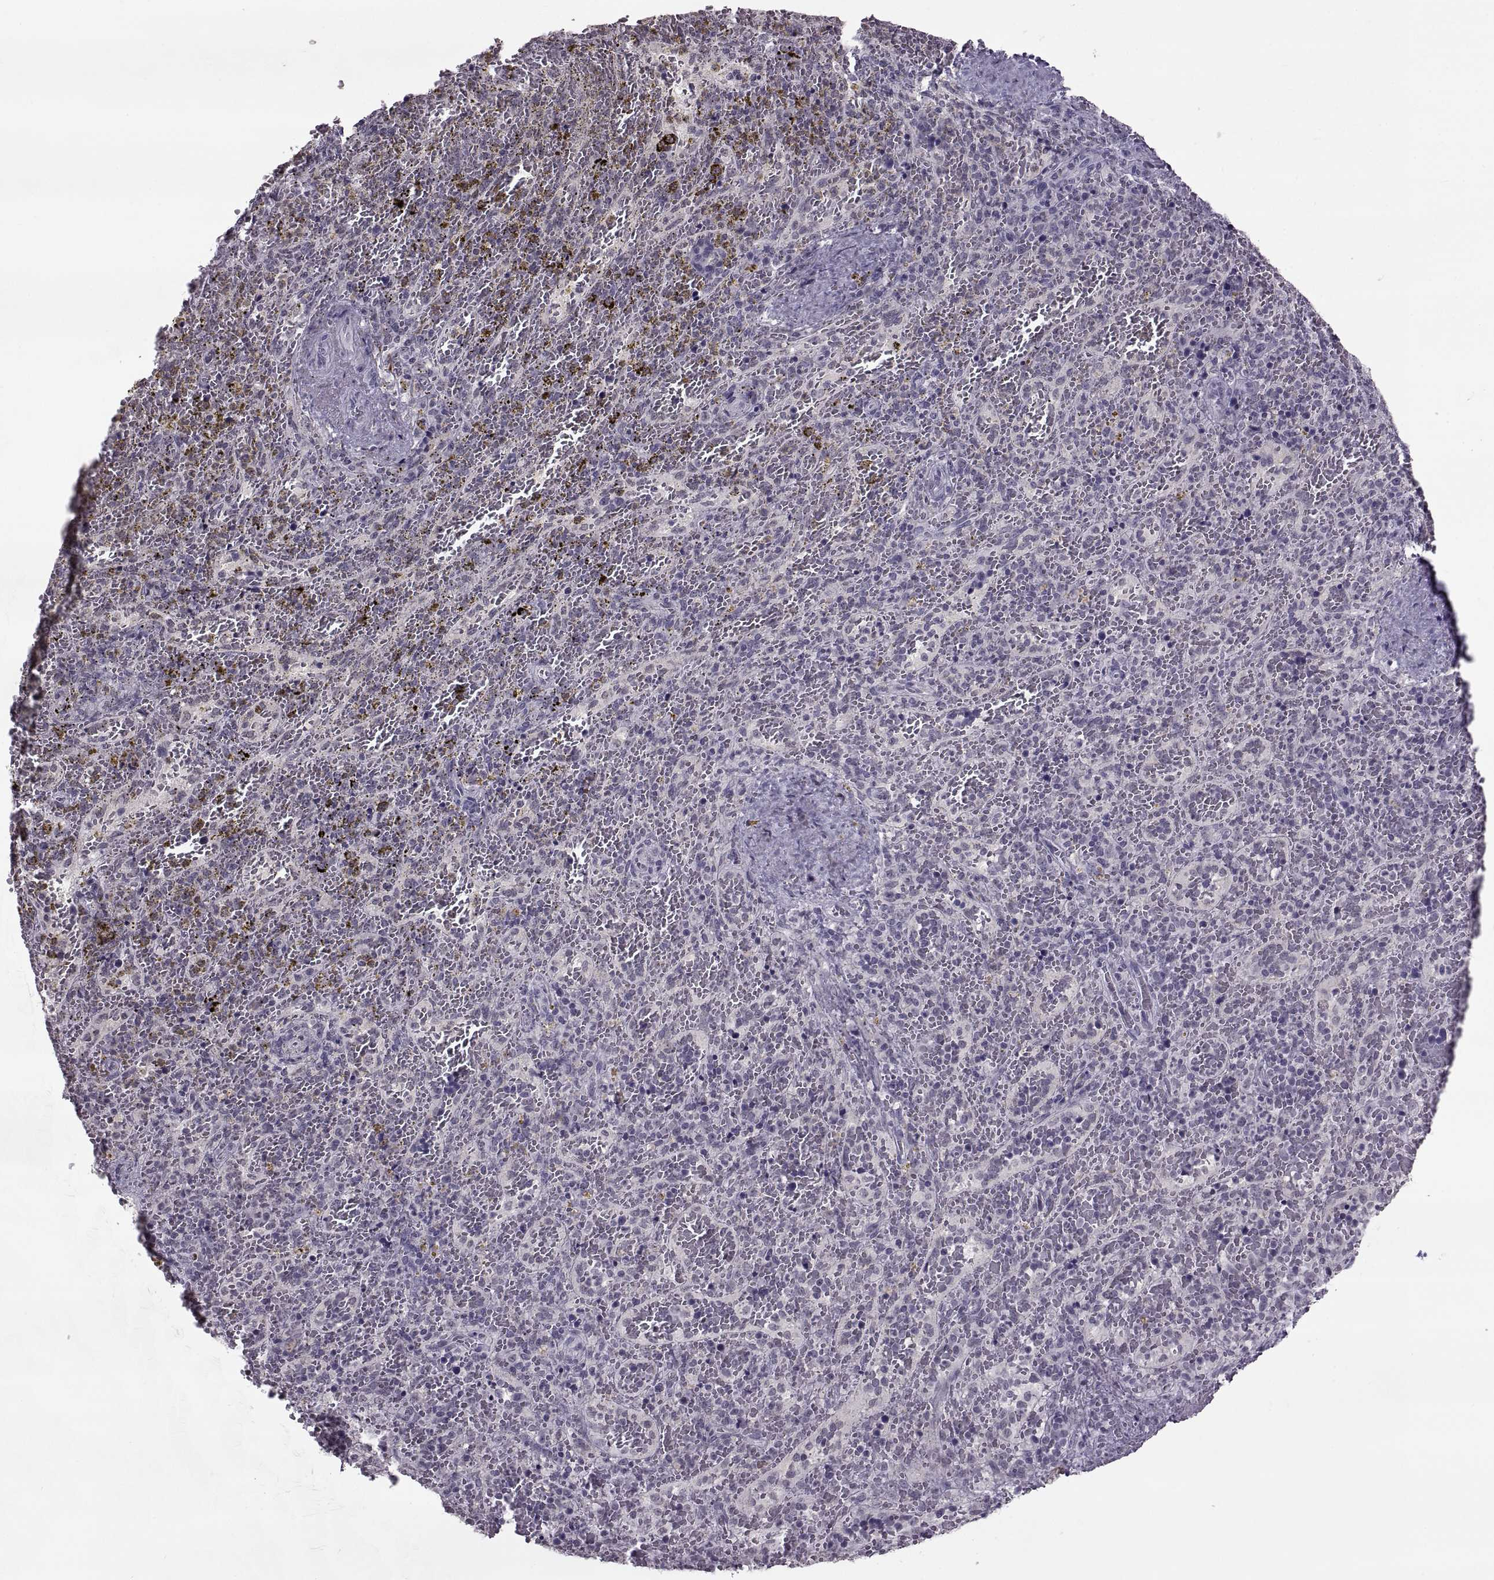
{"staining": {"intensity": "negative", "quantity": "none", "location": "none"}, "tissue": "spleen", "cell_type": "Cells in red pulp", "image_type": "normal", "snomed": [{"axis": "morphology", "description": "Normal tissue, NOS"}, {"axis": "topography", "description": "Spleen"}], "caption": "Immunohistochemical staining of unremarkable human spleen shows no significant expression in cells in red pulp. (DAB (3,3'-diaminobenzidine) immunohistochemistry (IHC), high magnification).", "gene": "OTP", "patient": {"sex": "female", "age": 50}}